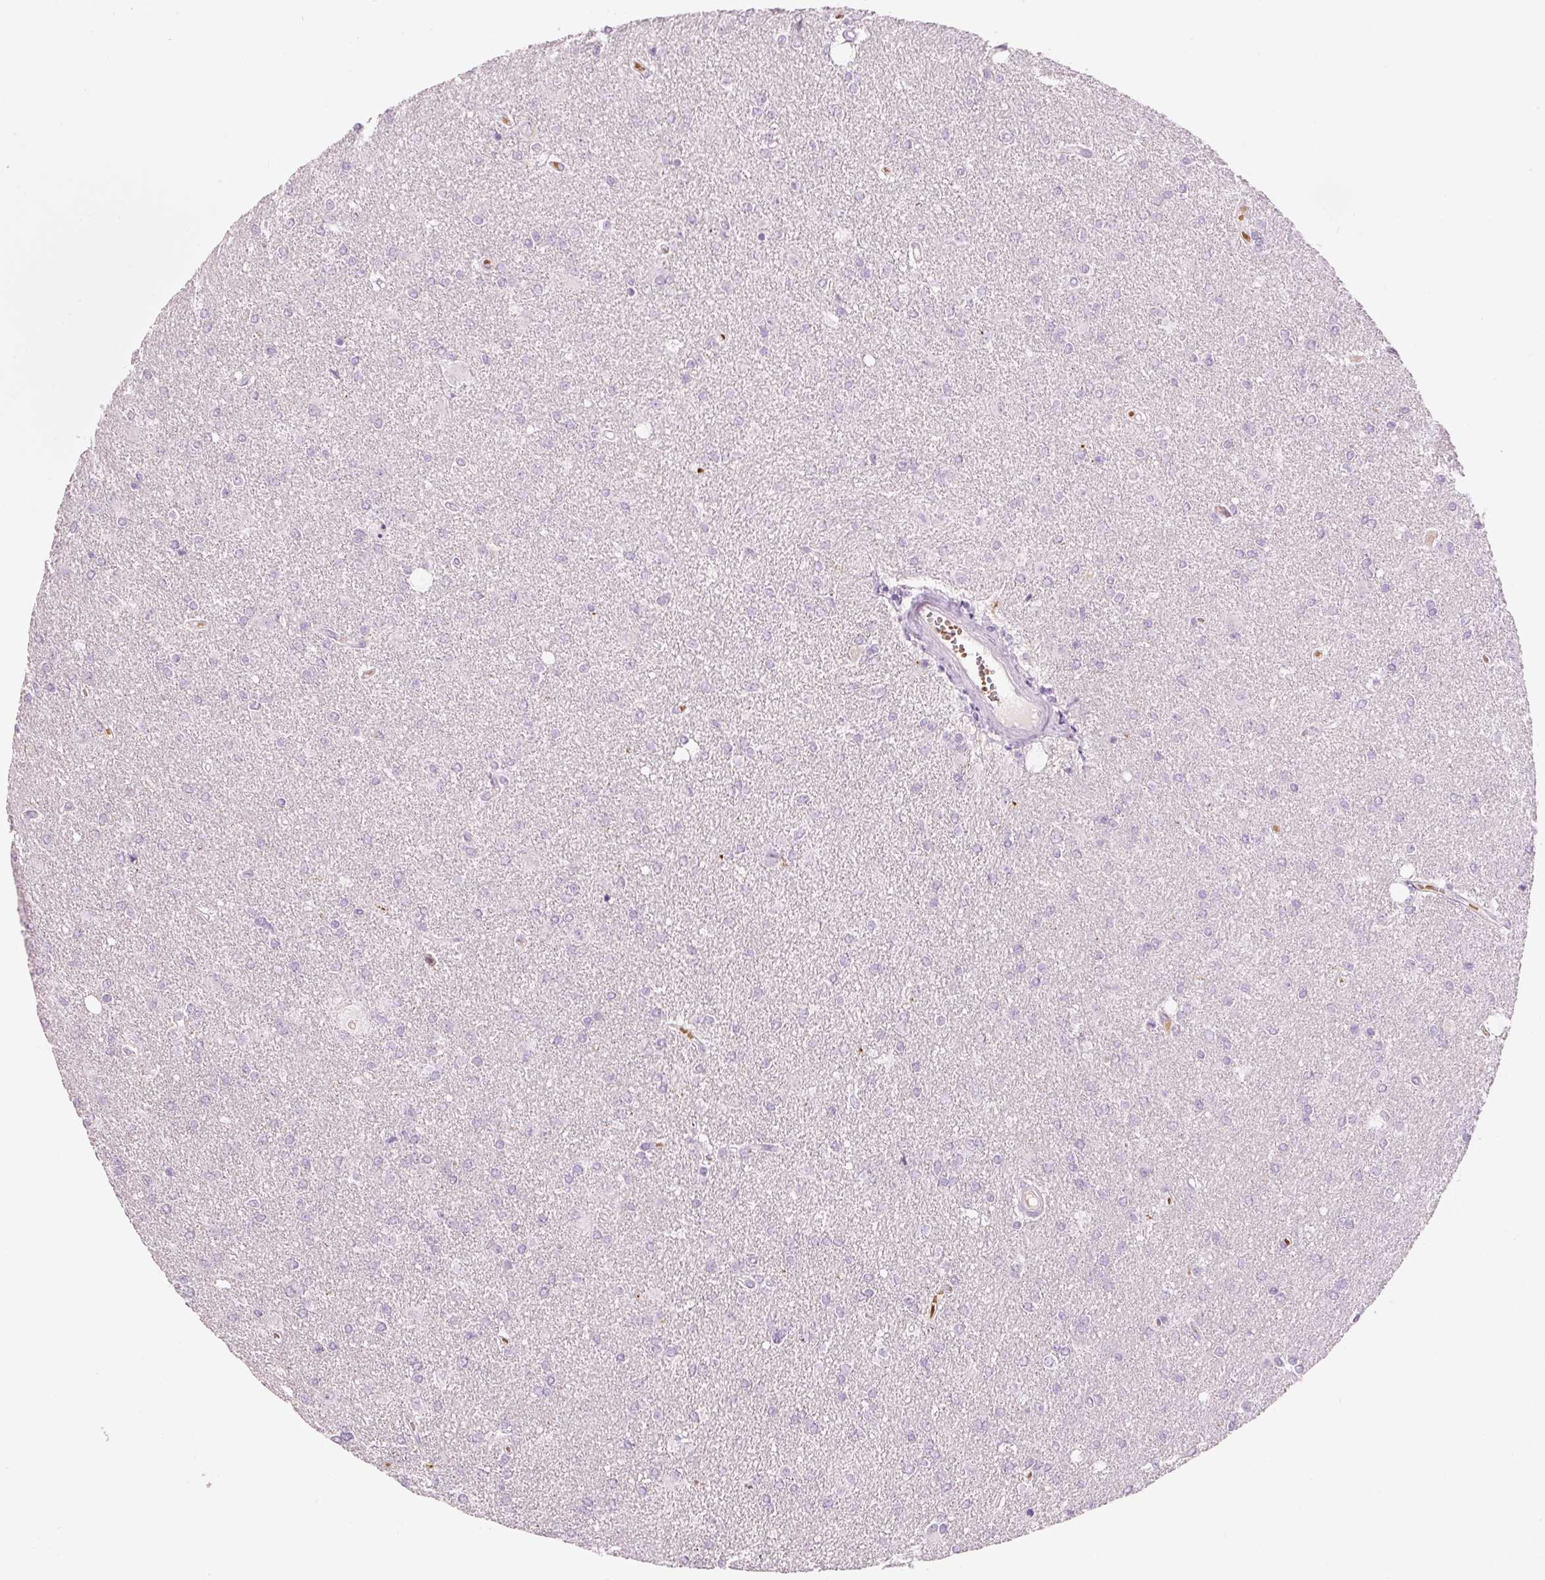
{"staining": {"intensity": "negative", "quantity": "none", "location": "none"}, "tissue": "glioma", "cell_type": "Tumor cells", "image_type": "cancer", "snomed": [{"axis": "morphology", "description": "Glioma, malignant, High grade"}, {"axis": "topography", "description": "Brain"}], "caption": "Glioma was stained to show a protein in brown. There is no significant positivity in tumor cells. Brightfield microscopy of IHC stained with DAB (brown) and hematoxylin (blue), captured at high magnification.", "gene": "DHRS11", "patient": {"sex": "male", "age": 67}}